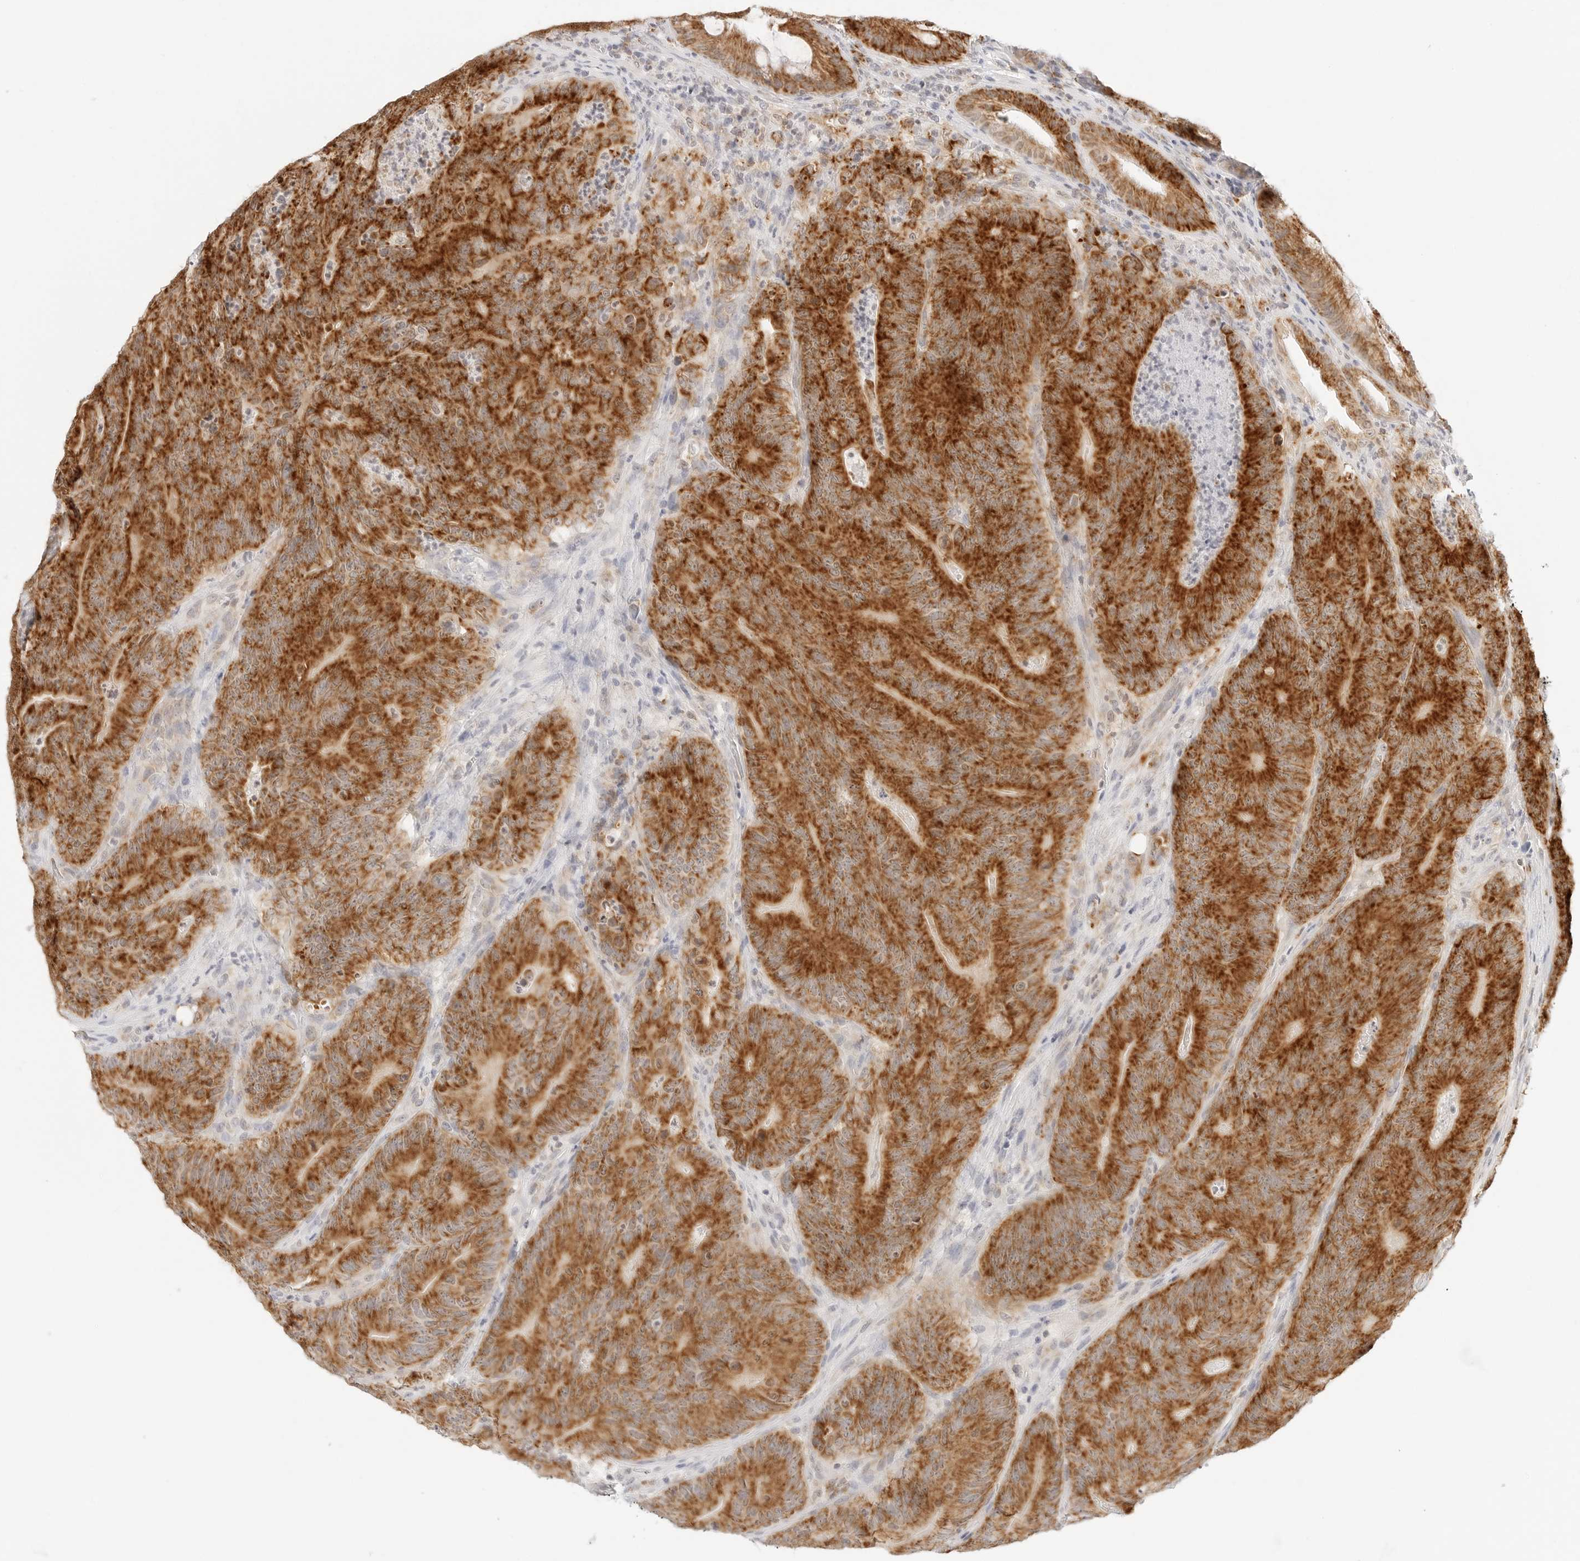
{"staining": {"intensity": "strong", "quantity": ">75%", "location": "cytoplasmic/membranous"}, "tissue": "colorectal cancer", "cell_type": "Tumor cells", "image_type": "cancer", "snomed": [{"axis": "morphology", "description": "Normal tissue, NOS"}, {"axis": "topography", "description": "Colon"}], "caption": "Colorectal cancer tissue shows strong cytoplasmic/membranous positivity in about >75% of tumor cells, visualized by immunohistochemistry.", "gene": "FH", "patient": {"sex": "female", "age": 82}}